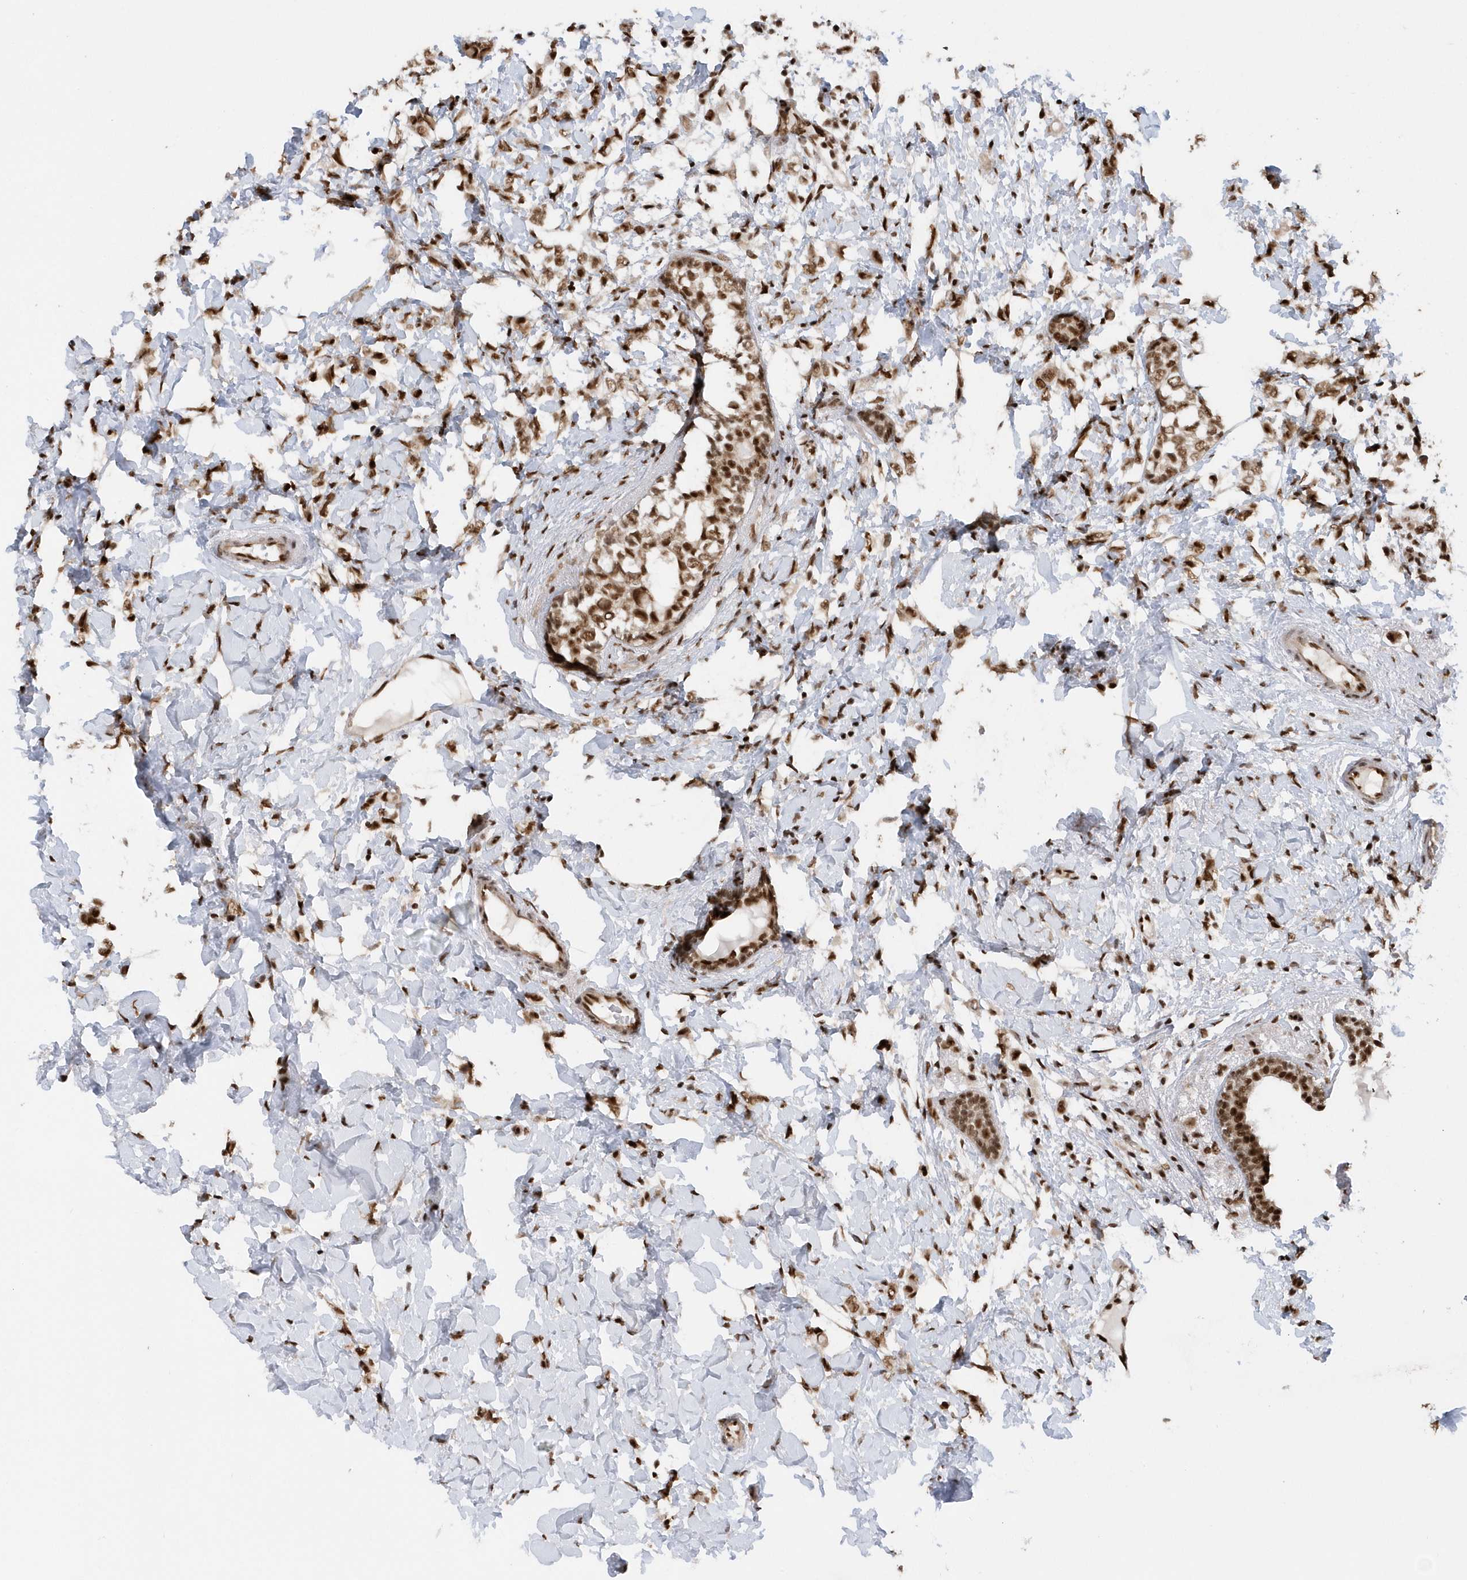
{"staining": {"intensity": "moderate", "quantity": ">75%", "location": "nuclear"}, "tissue": "breast cancer", "cell_type": "Tumor cells", "image_type": "cancer", "snomed": [{"axis": "morphology", "description": "Normal tissue, NOS"}, {"axis": "morphology", "description": "Lobular carcinoma"}, {"axis": "topography", "description": "Breast"}], "caption": "Protein analysis of breast lobular carcinoma tissue shows moderate nuclear positivity in approximately >75% of tumor cells.", "gene": "SEPHS1", "patient": {"sex": "female", "age": 47}}